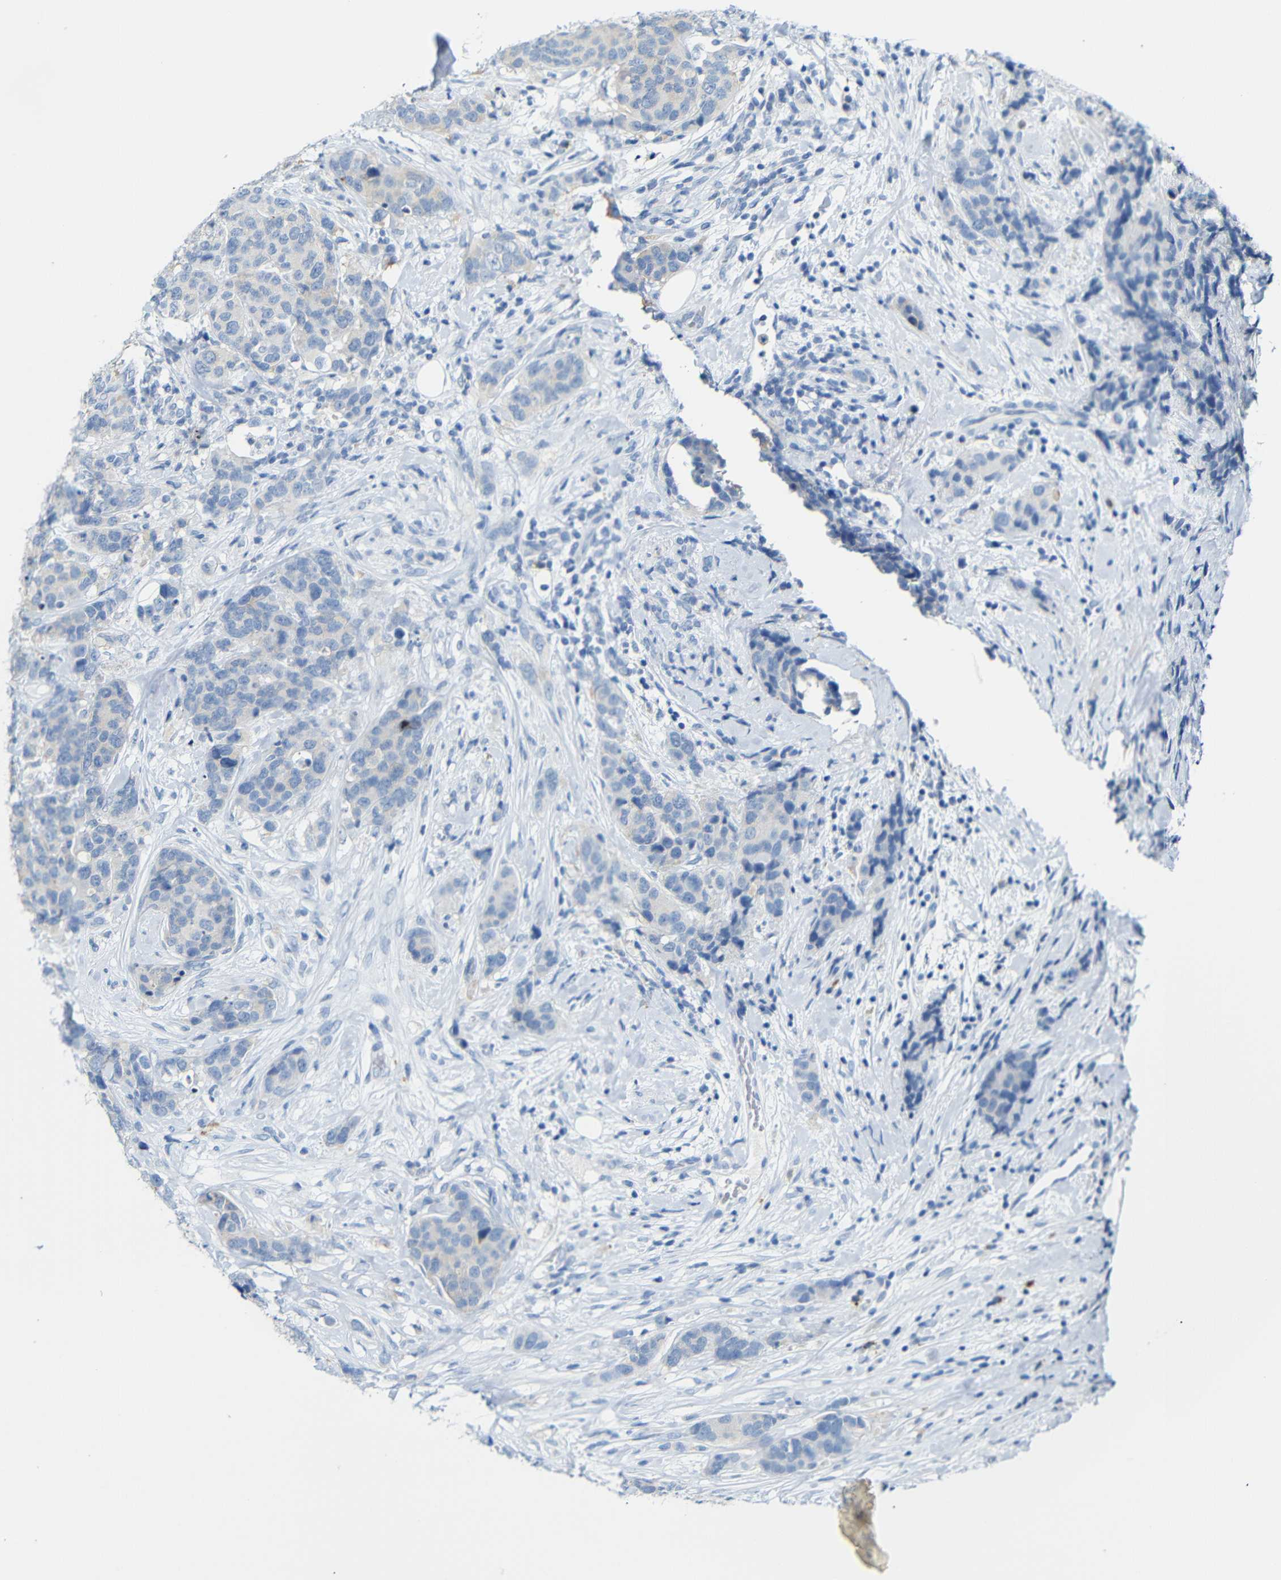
{"staining": {"intensity": "weak", "quantity": "<25%", "location": "cytoplasmic/membranous"}, "tissue": "breast cancer", "cell_type": "Tumor cells", "image_type": "cancer", "snomed": [{"axis": "morphology", "description": "Lobular carcinoma"}, {"axis": "topography", "description": "Breast"}], "caption": "Micrograph shows no protein staining in tumor cells of breast cancer (lobular carcinoma) tissue.", "gene": "FCRL1", "patient": {"sex": "female", "age": 59}}